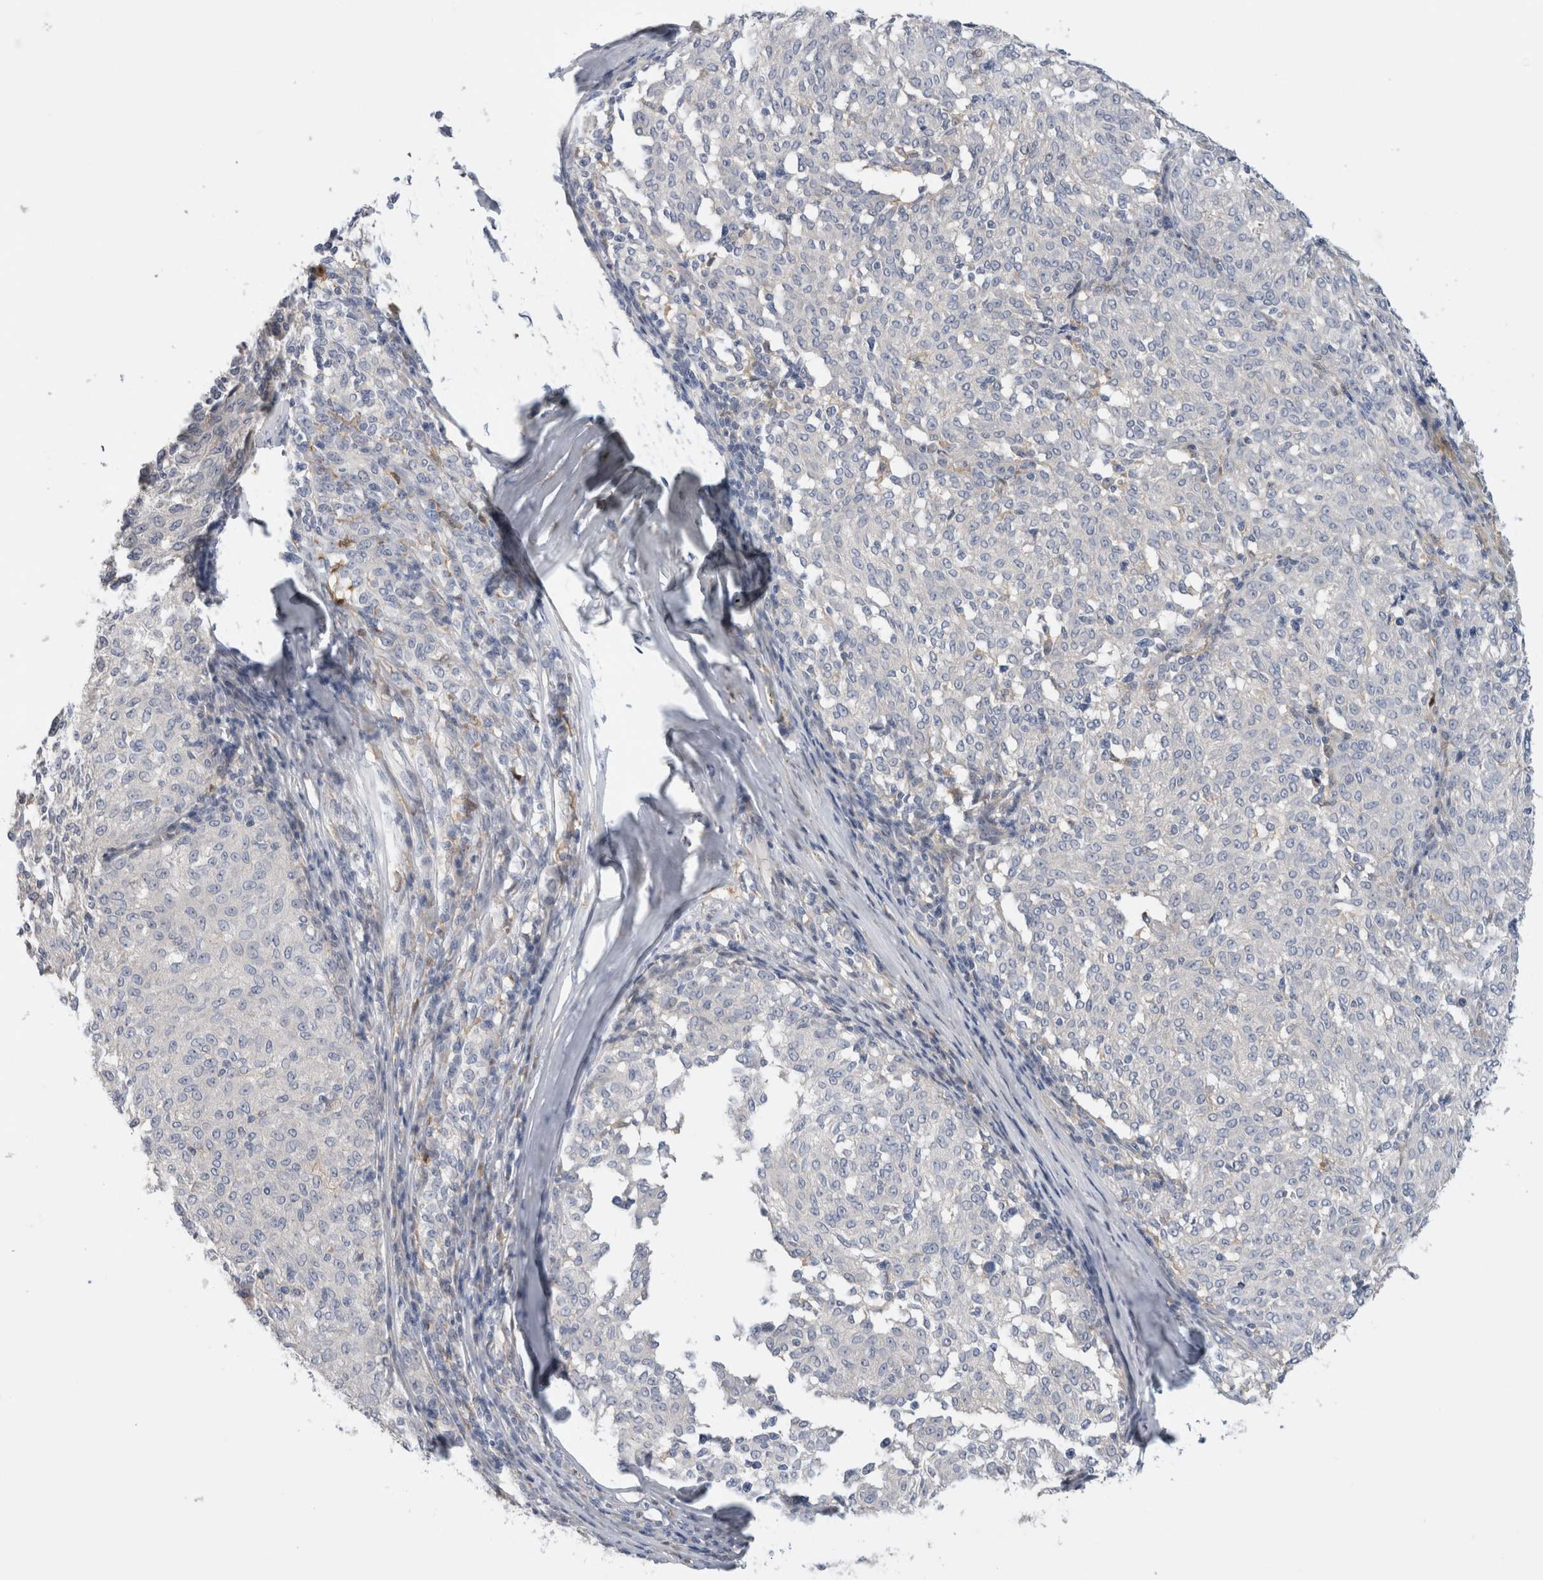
{"staining": {"intensity": "negative", "quantity": "none", "location": "none"}, "tissue": "melanoma", "cell_type": "Tumor cells", "image_type": "cancer", "snomed": [{"axis": "morphology", "description": "Malignant melanoma, NOS"}, {"axis": "topography", "description": "Skin"}], "caption": "Tumor cells show no significant protein staining in malignant melanoma.", "gene": "SLC20A2", "patient": {"sex": "female", "age": 72}}